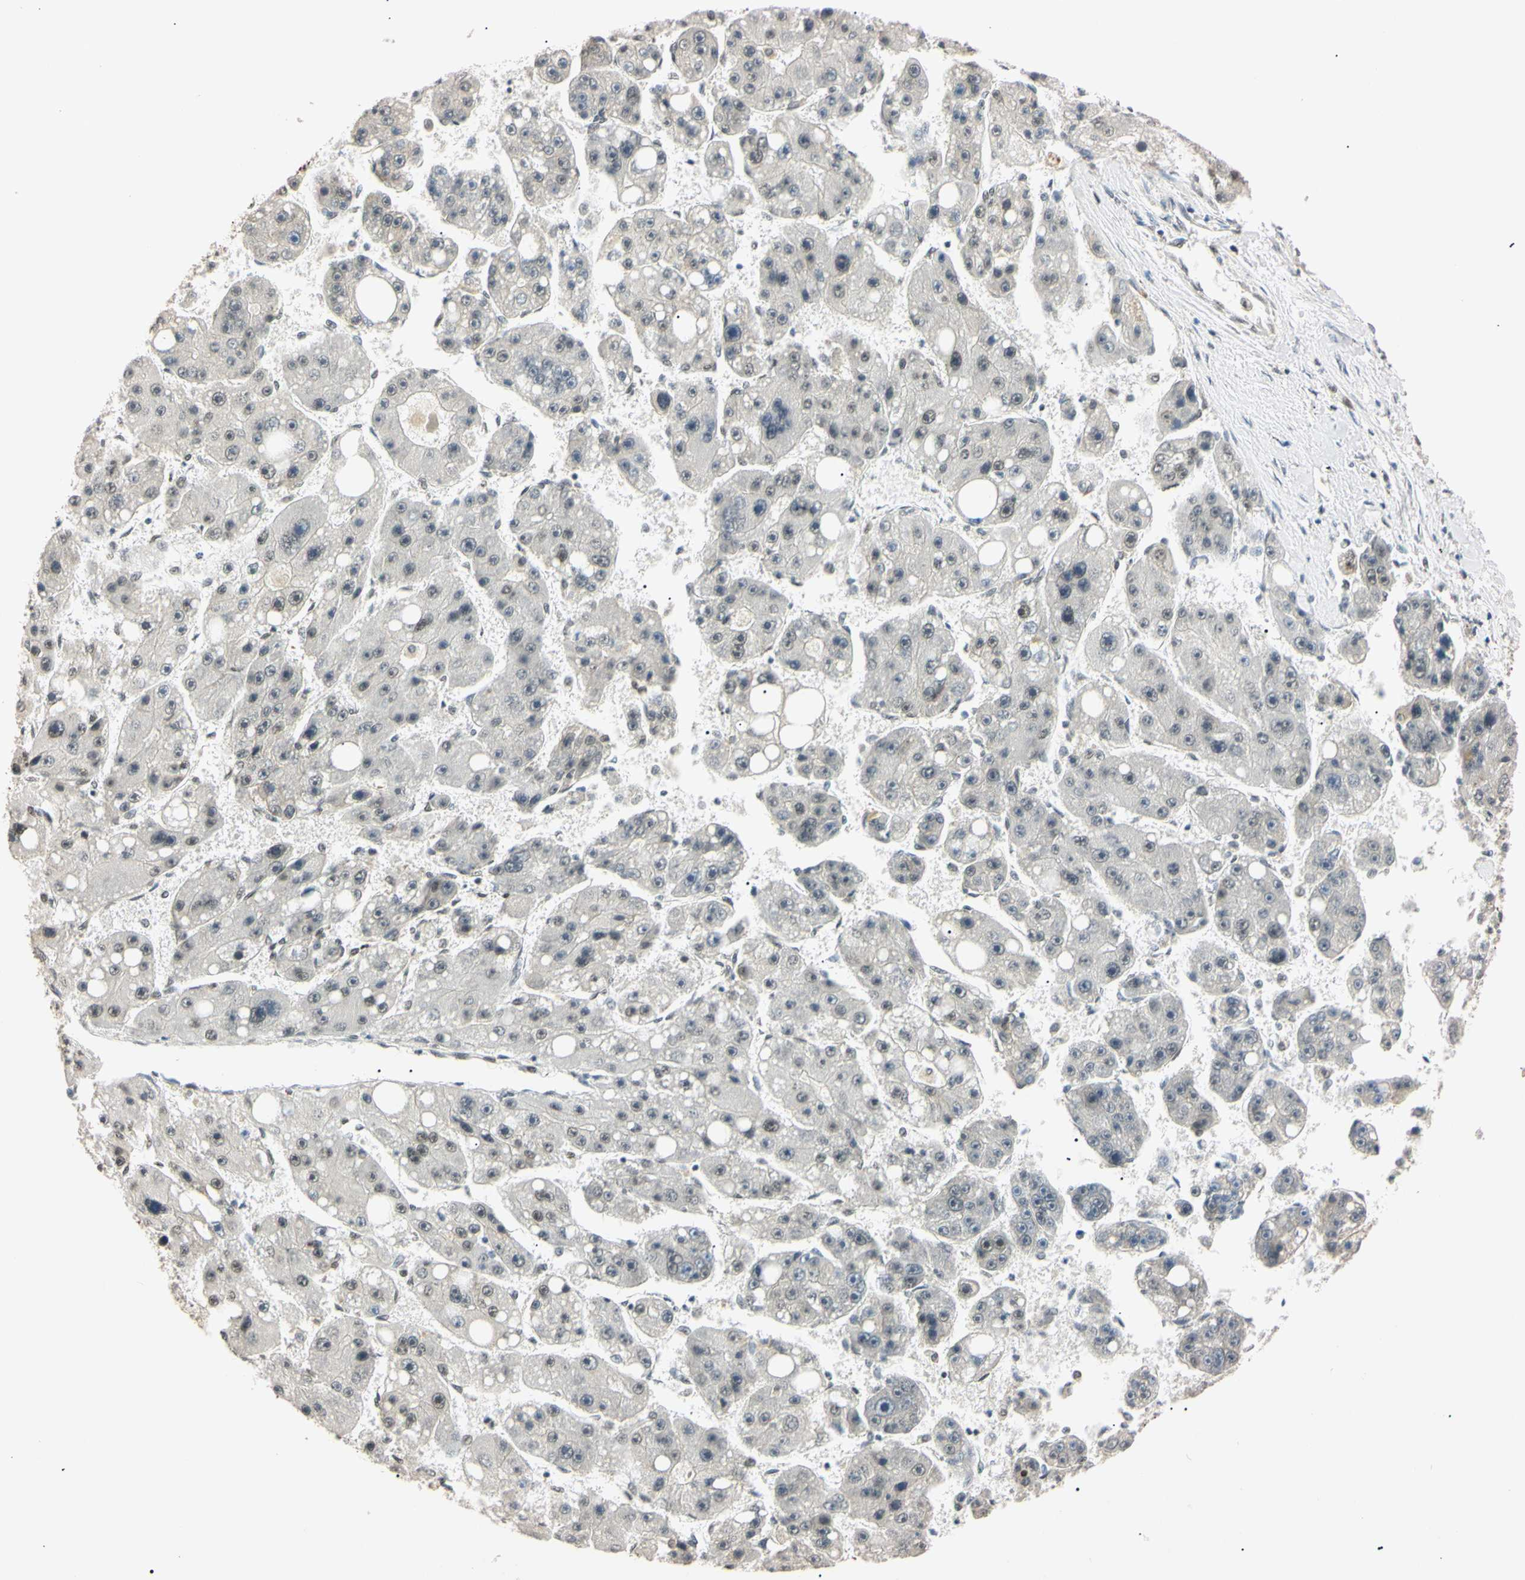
{"staining": {"intensity": "weak", "quantity": "<25%", "location": "nuclear"}, "tissue": "liver cancer", "cell_type": "Tumor cells", "image_type": "cancer", "snomed": [{"axis": "morphology", "description": "Carcinoma, Hepatocellular, NOS"}, {"axis": "topography", "description": "Liver"}], "caption": "Photomicrograph shows no protein staining in tumor cells of hepatocellular carcinoma (liver) tissue.", "gene": "SMARCA5", "patient": {"sex": "female", "age": 61}}